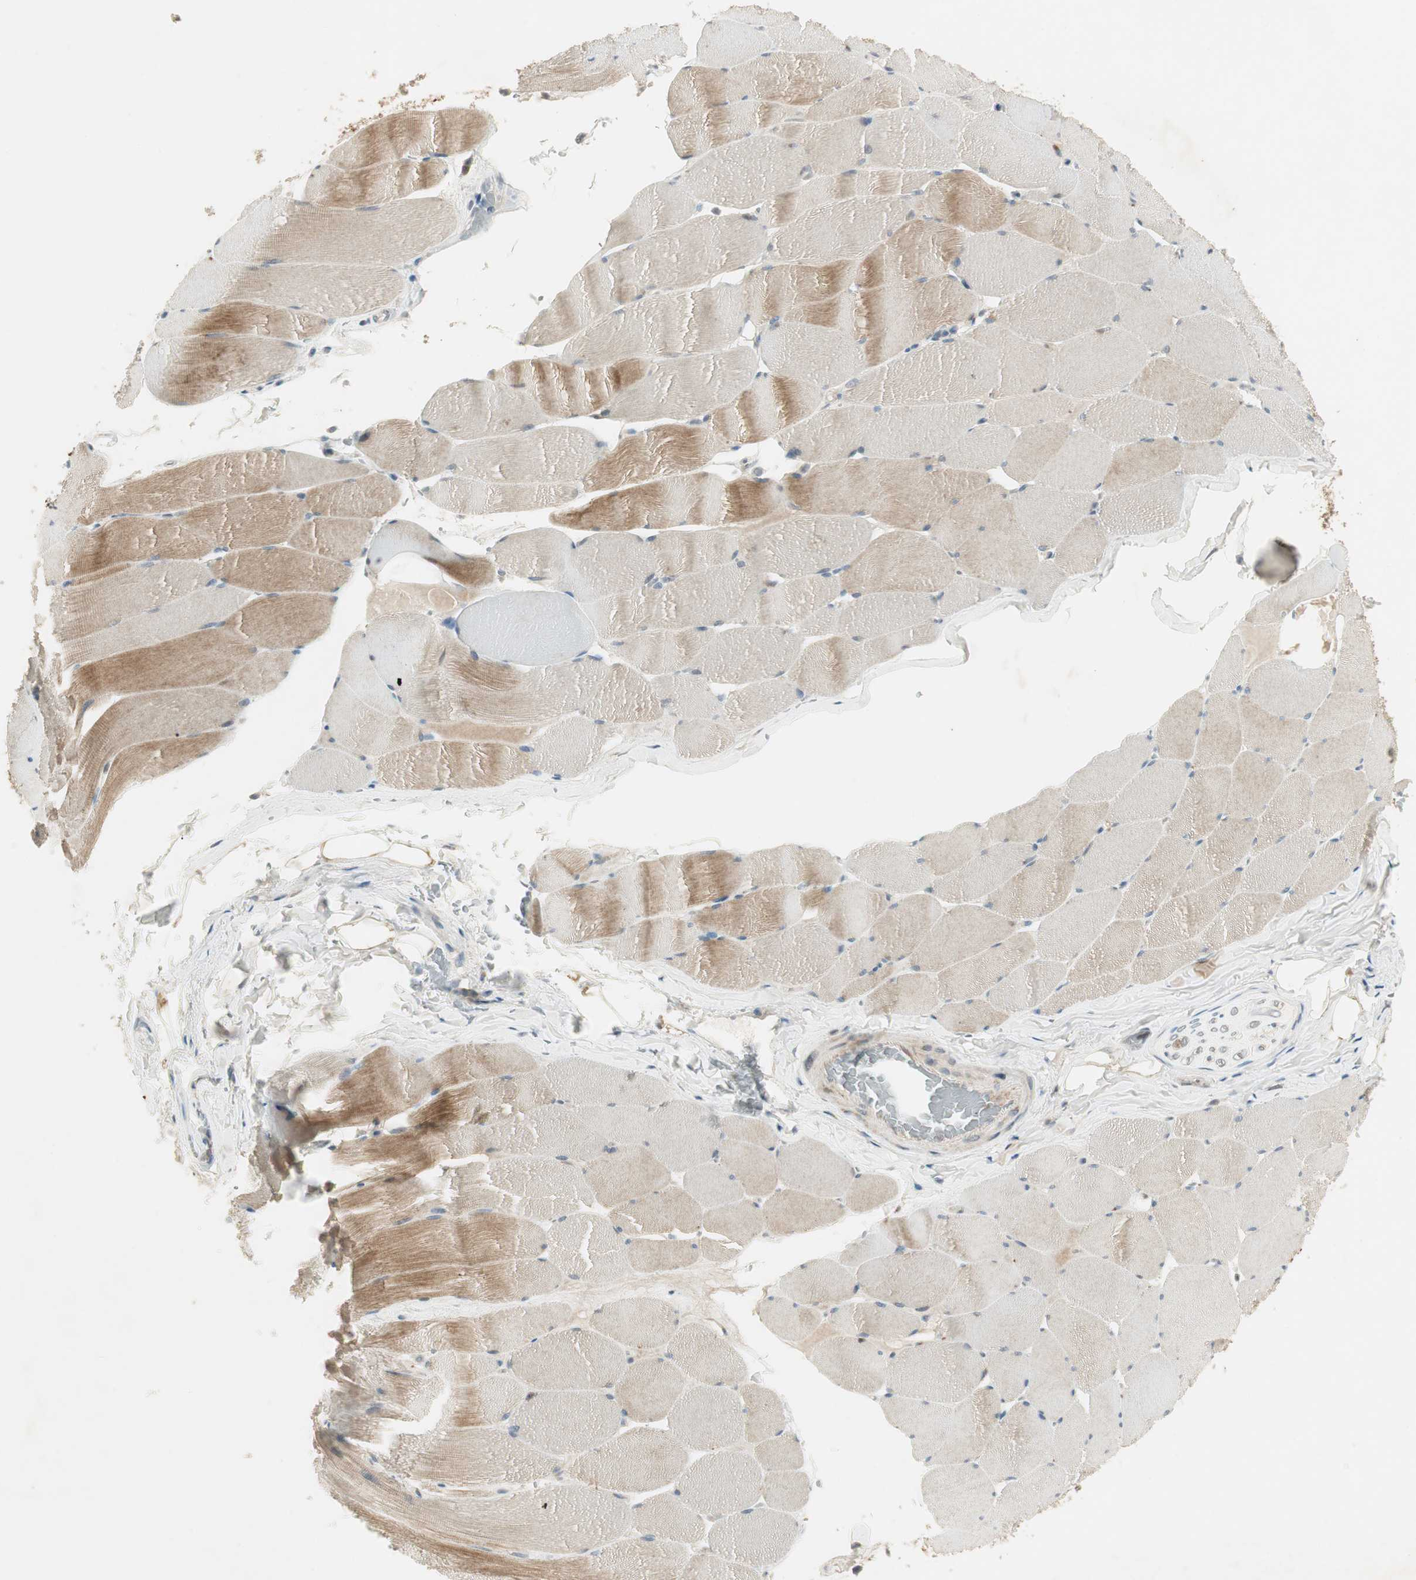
{"staining": {"intensity": "moderate", "quantity": ">75%", "location": "cytoplasmic/membranous"}, "tissue": "skeletal muscle", "cell_type": "Myocytes", "image_type": "normal", "snomed": [{"axis": "morphology", "description": "Normal tissue, NOS"}, {"axis": "topography", "description": "Skeletal muscle"}], "caption": "This is a micrograph of immunohistochemistry (IHC) staining of unremarkable skeletal muscle, which shows moderate staining in the cytoplasmic/membranous of myocytes.", "gene": "USP2", "patient": {"sex": "male", "age": 62}}